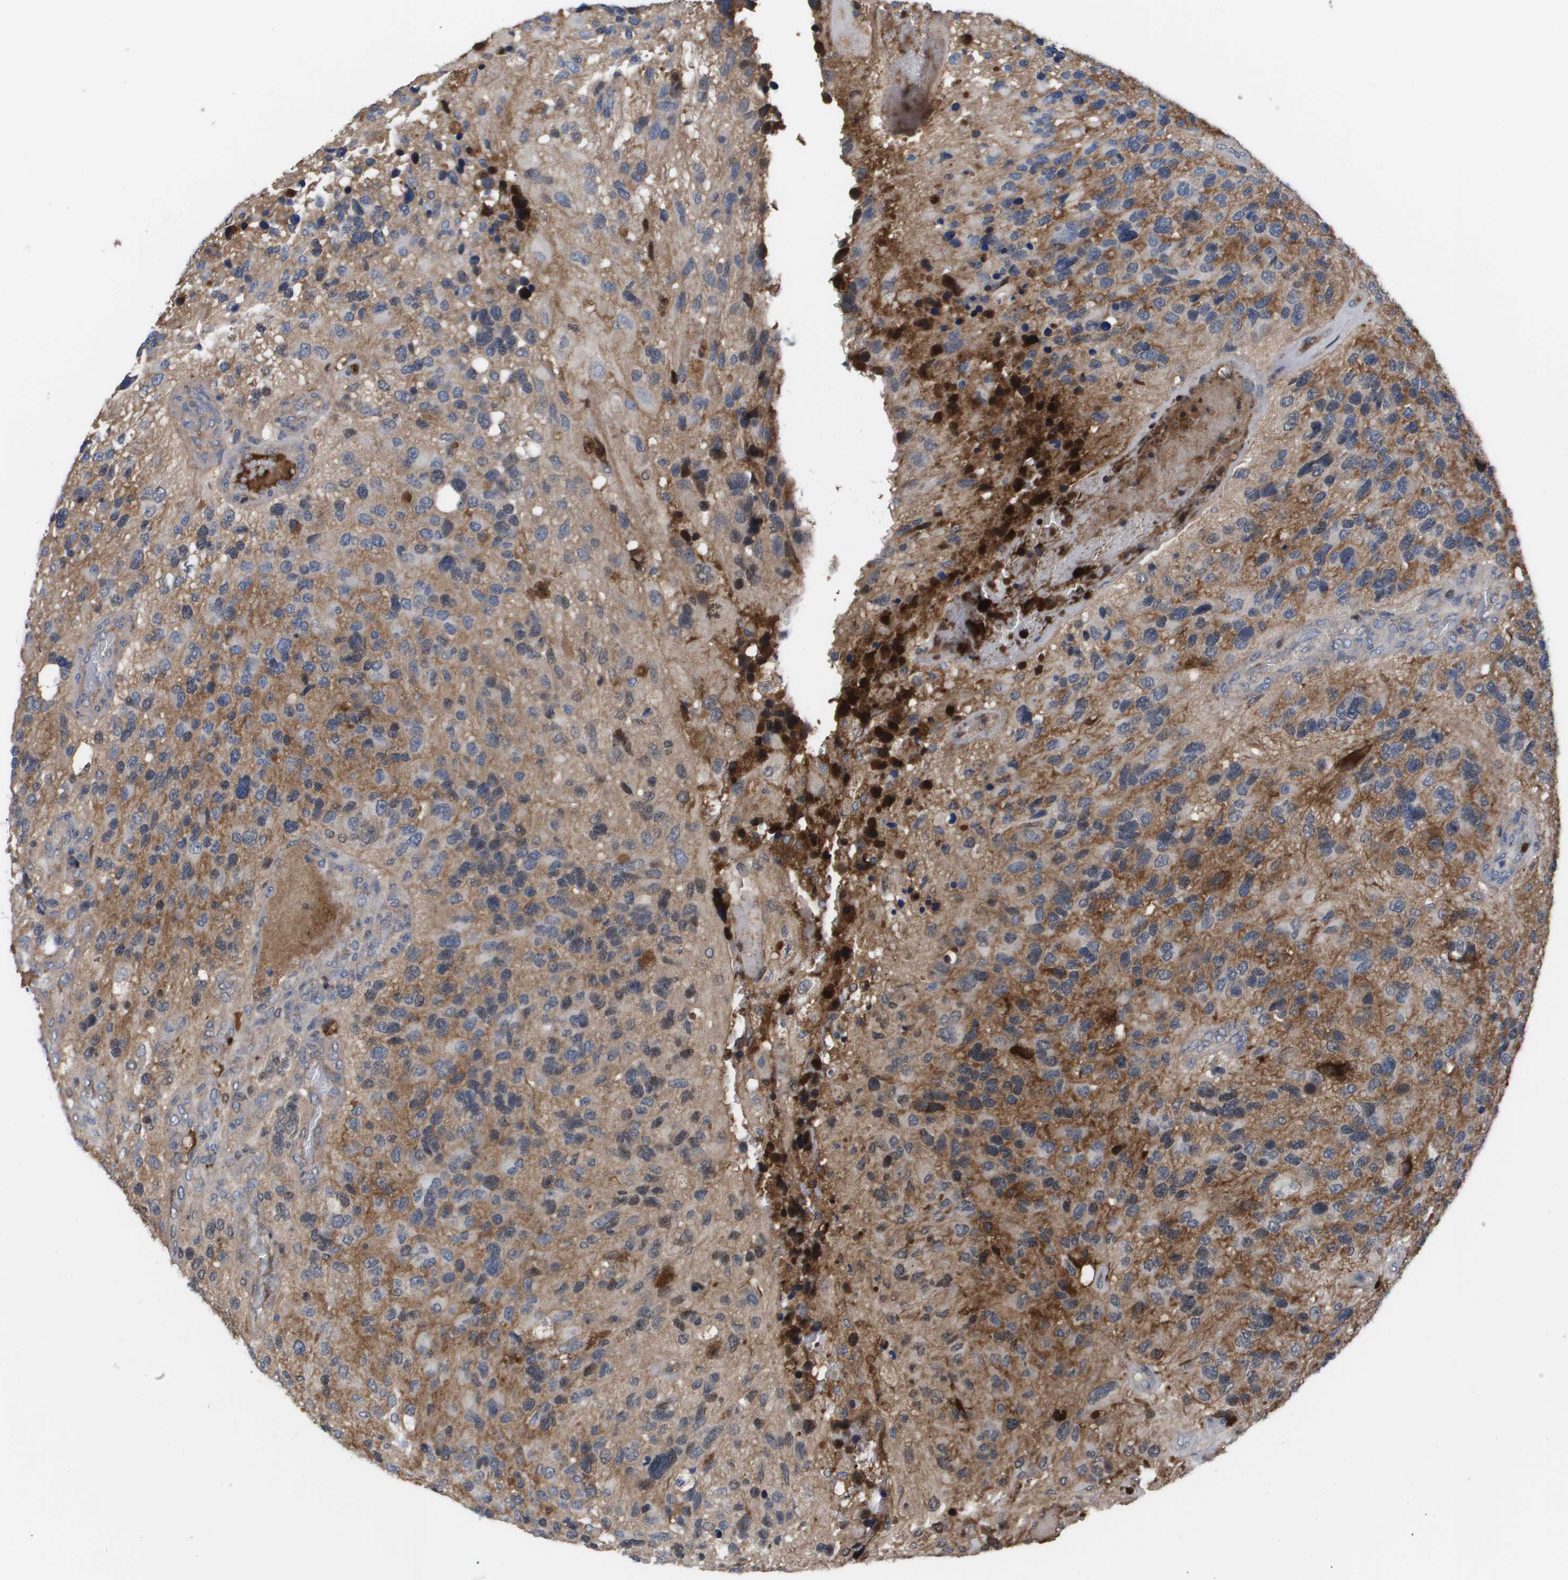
{"staining": {"intensity": "moderate", "quantity": "<25%", "location": "cytoplasmic/membranous"}, "tissue": "glioma", "cell_type": "Tumor cells", "image_type": "cancer", "snomed": [{"axis": "morphology", "description": "Glioma, malignant, High grade"}, {"axis": "topography", "description": "Brain"}], "caption": "This is a photomicrograph of immunohistochemistry (IHC) staining of glioma, which shows moderate staining in the cytoplasmic/membranous of tumor cells.", "gene": "SERPINA6", "patient": {"sex": "female", "age": 58}}